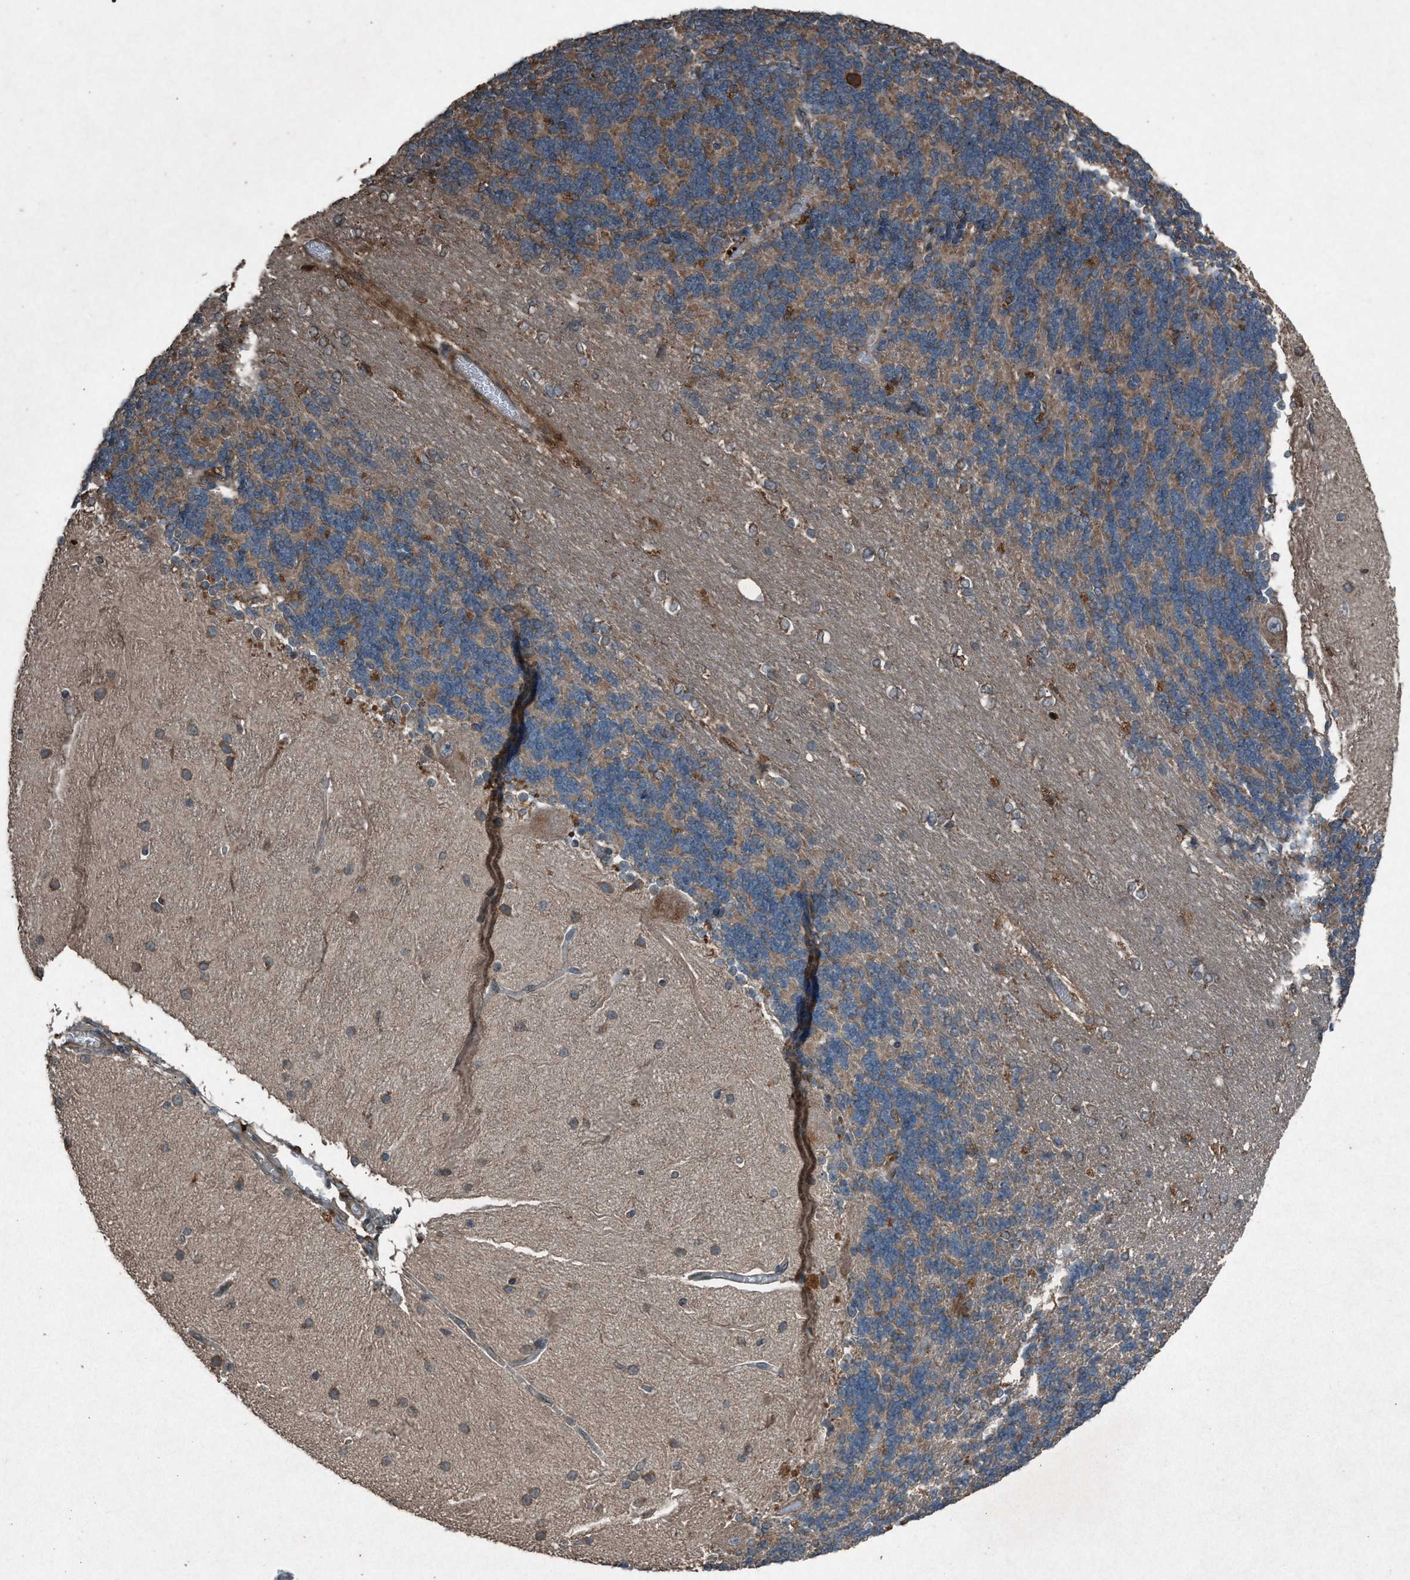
{"staining": {"intensity": "weak", "quantity": ">75%", "location": "cytoplasmic/membranous"}, "tissue": "cerebellum", "cell_type": "Cells in granular layer", "image_type": "normal", "snomed": [{"axis": "morphology", "description": "Normal tissue, NOS"}, {"axis": "topography", "description": "Cerebellum"}], "caption": "A brown stain highlights weak cytoplasmic/membranous staining of a protein in cells in granular layer of benign human cerebellum.", "gene": "CALR", "patient": {"sex": "female", "age": 54}}